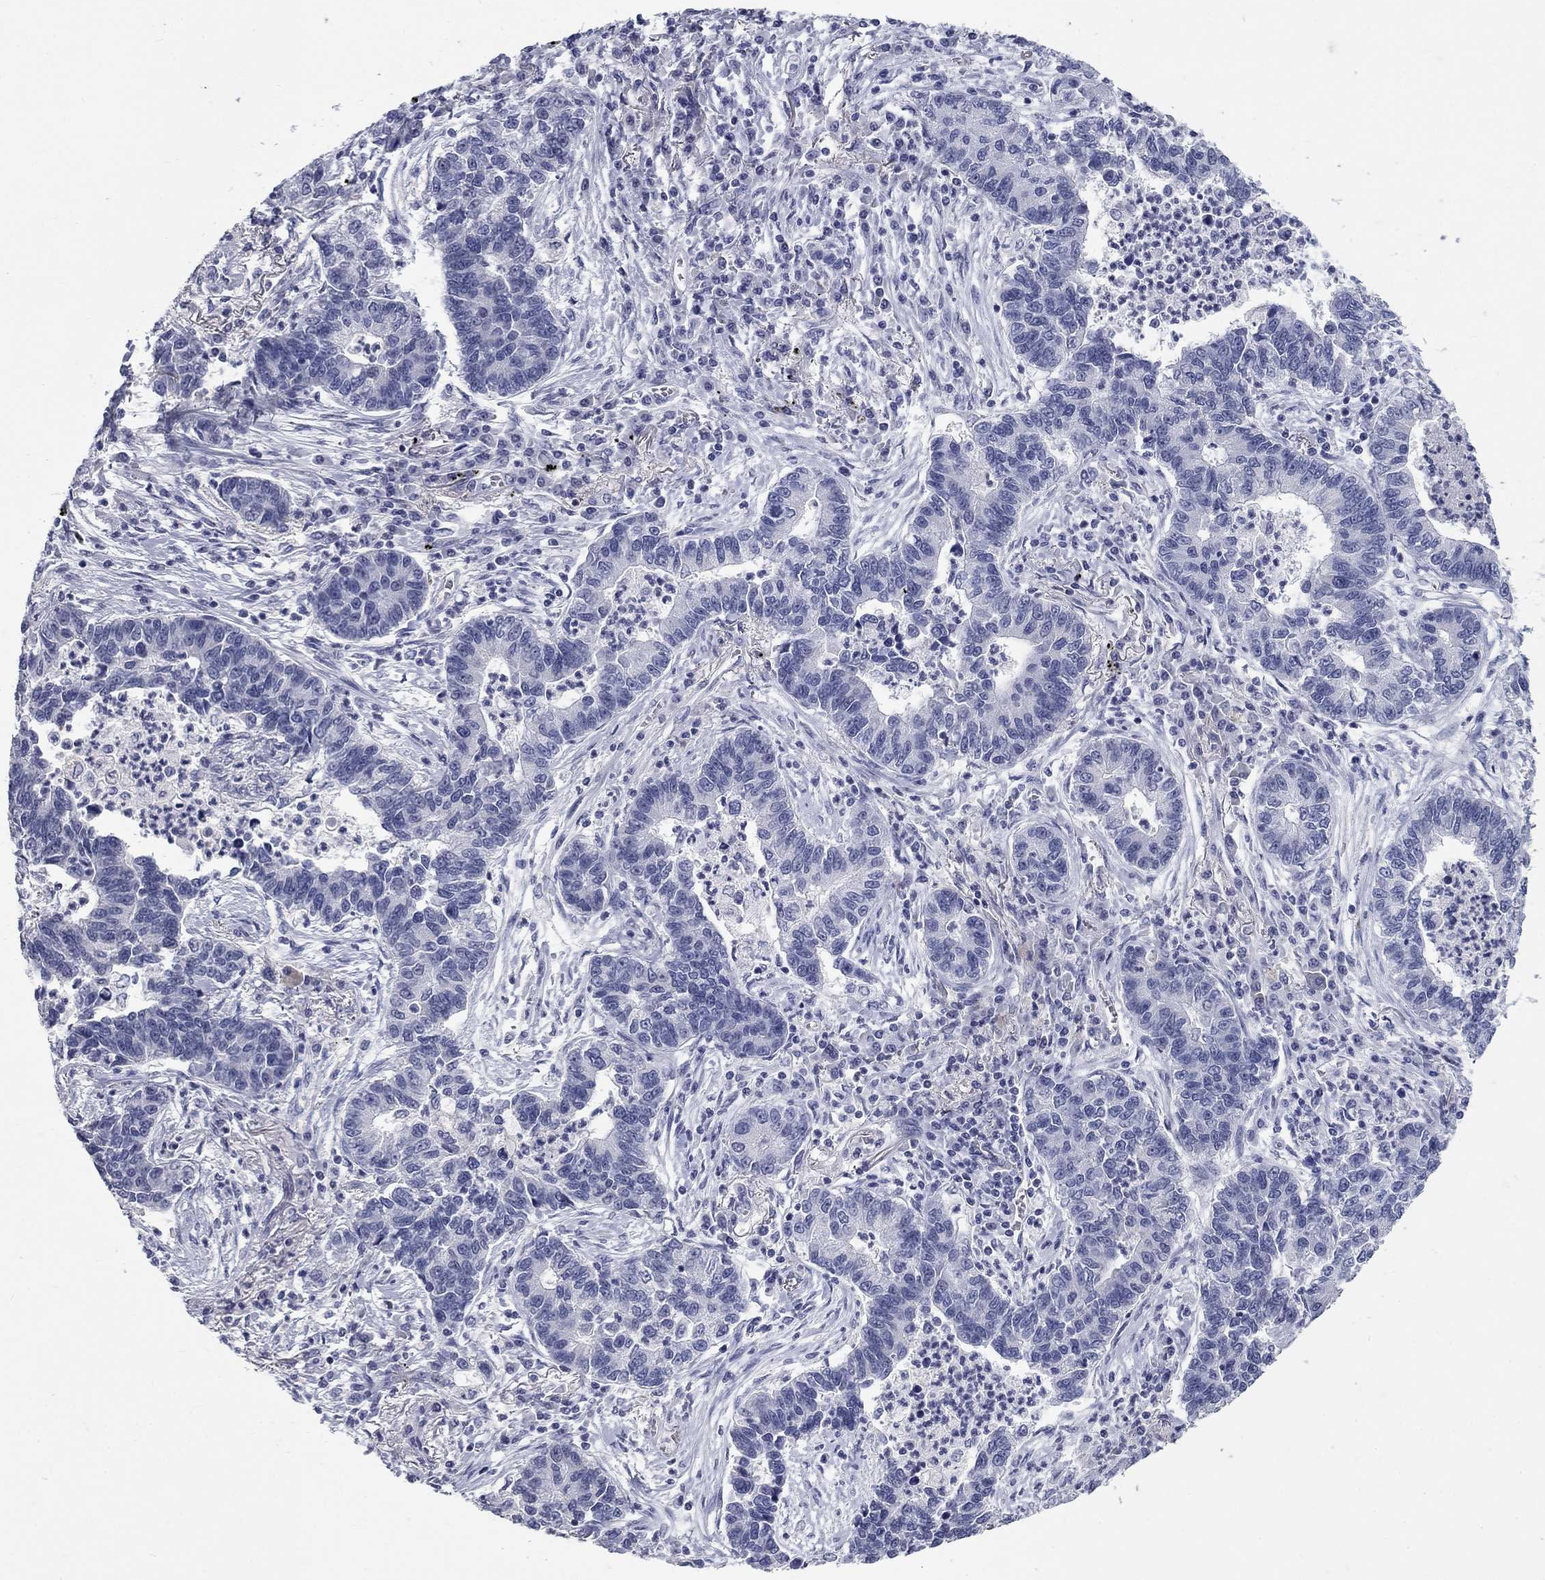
{"staining": {"intensity": "negative", "quantity": "none", "location": "none"}, "tissue": "lung cancer", "cell_type": "Tumor cells", "image_type": "cancer", "snomed": [{"axis": "morphology", "description": "Adenocarcinoma, NOS"}, {"axis": "topography", "description": "Lung"}], "caption": "Immunohistochemistry (IHC) photomicrograph of lung adenocarcinoma stained for a protein (brown), which displays no staining in tumor cells. Nuclei are stained in blue.", "gene": "ELAVL4", "patient": {"sex": "female", "age": 57}}